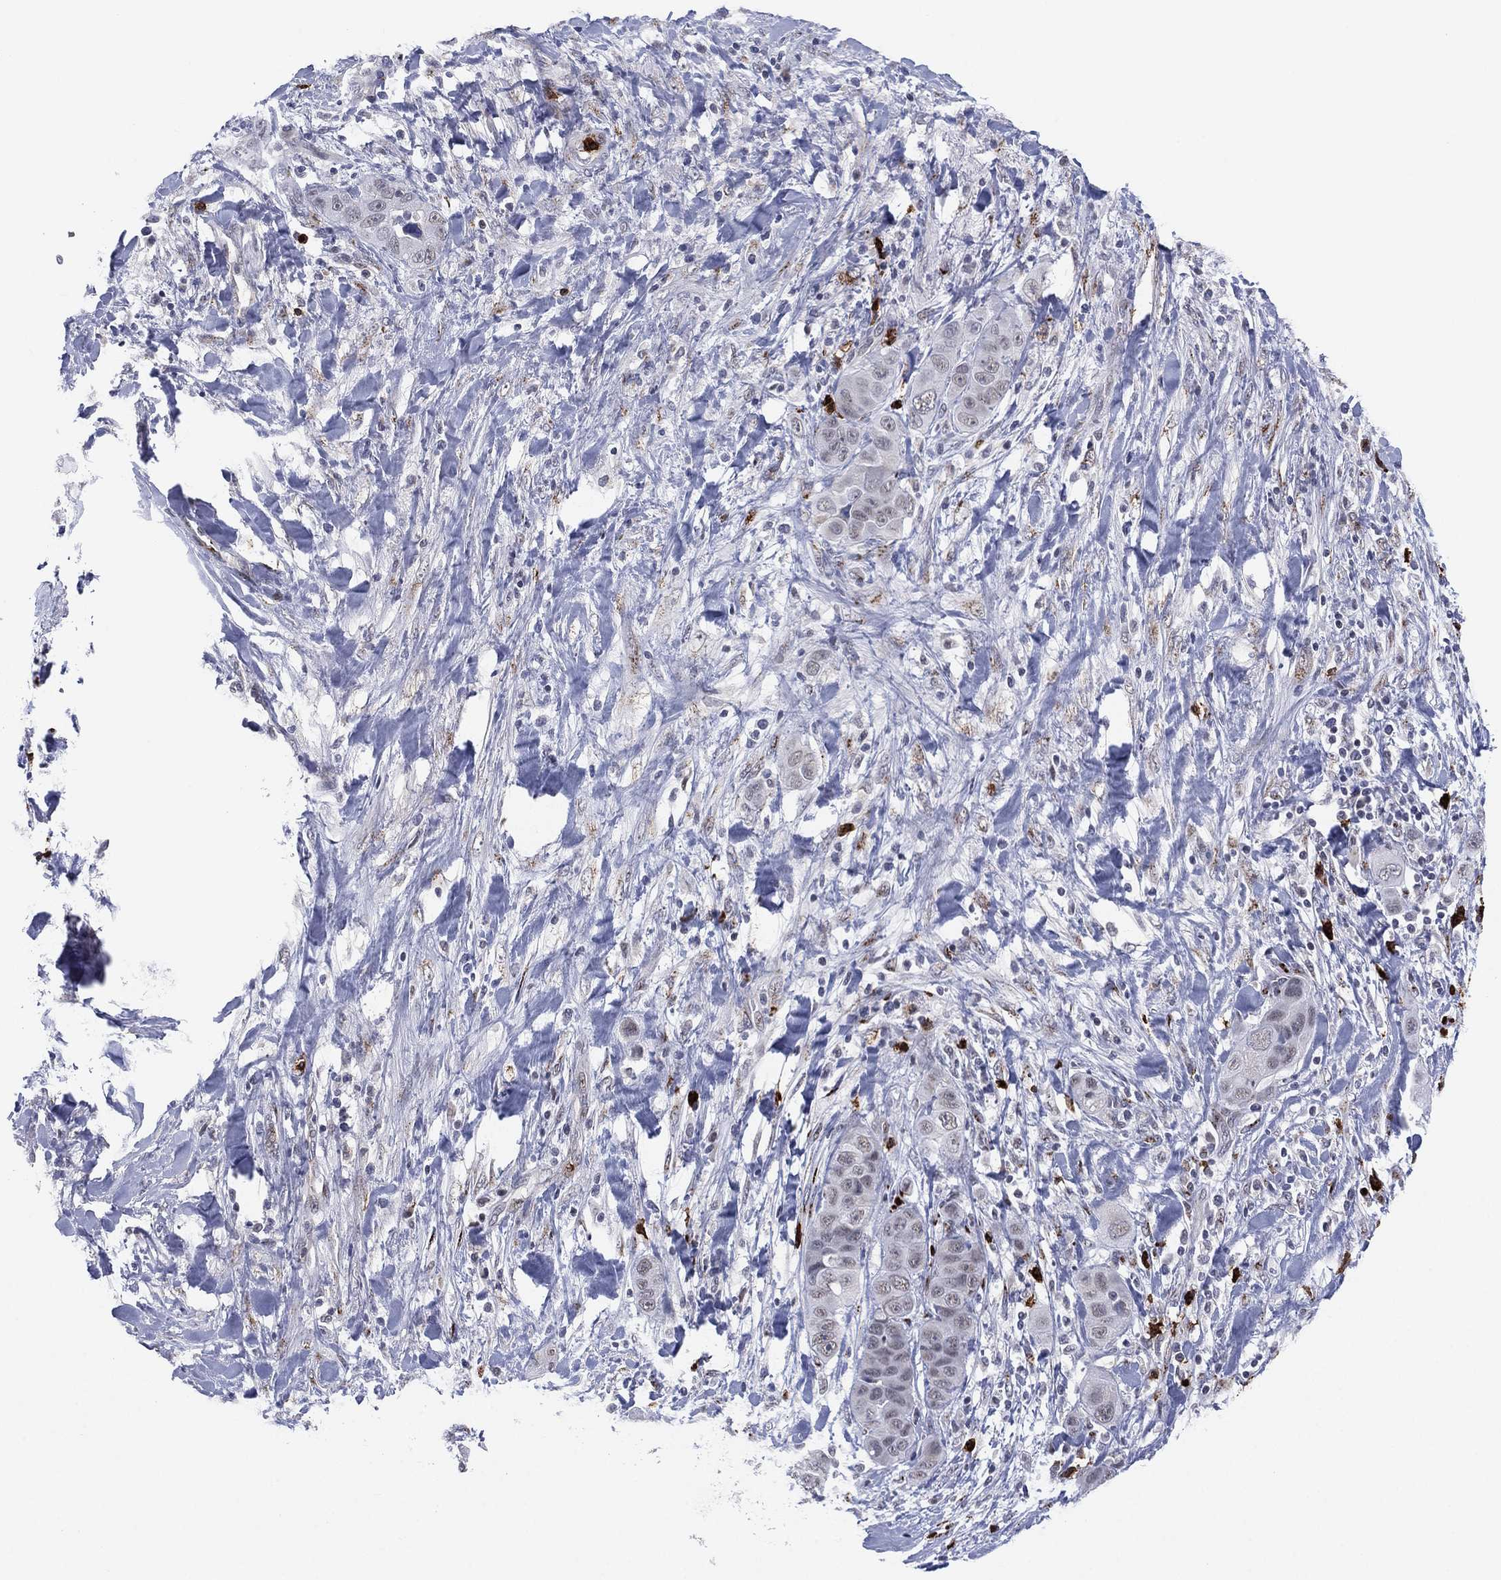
{"staining": {"intensity": "negative", "quantity": "none", "location": "none"}, "tissue": "liver cancer", "cell_type": "Tumor cells", "image_type": "cancer", "snomed": [{"axis": "morphology", "description": "Cholangiocarcinoma"}, {"axis": "topography", "description": "Liver"}], "caption": "Histopathology image shows no significant protein expression in tumor cells of liver cholangiocarcinoma. (Brightfield microscopy of DAB IHC at high magnification).", "gene": "CD177", "patient": {"sex": "female", "age": 52}}